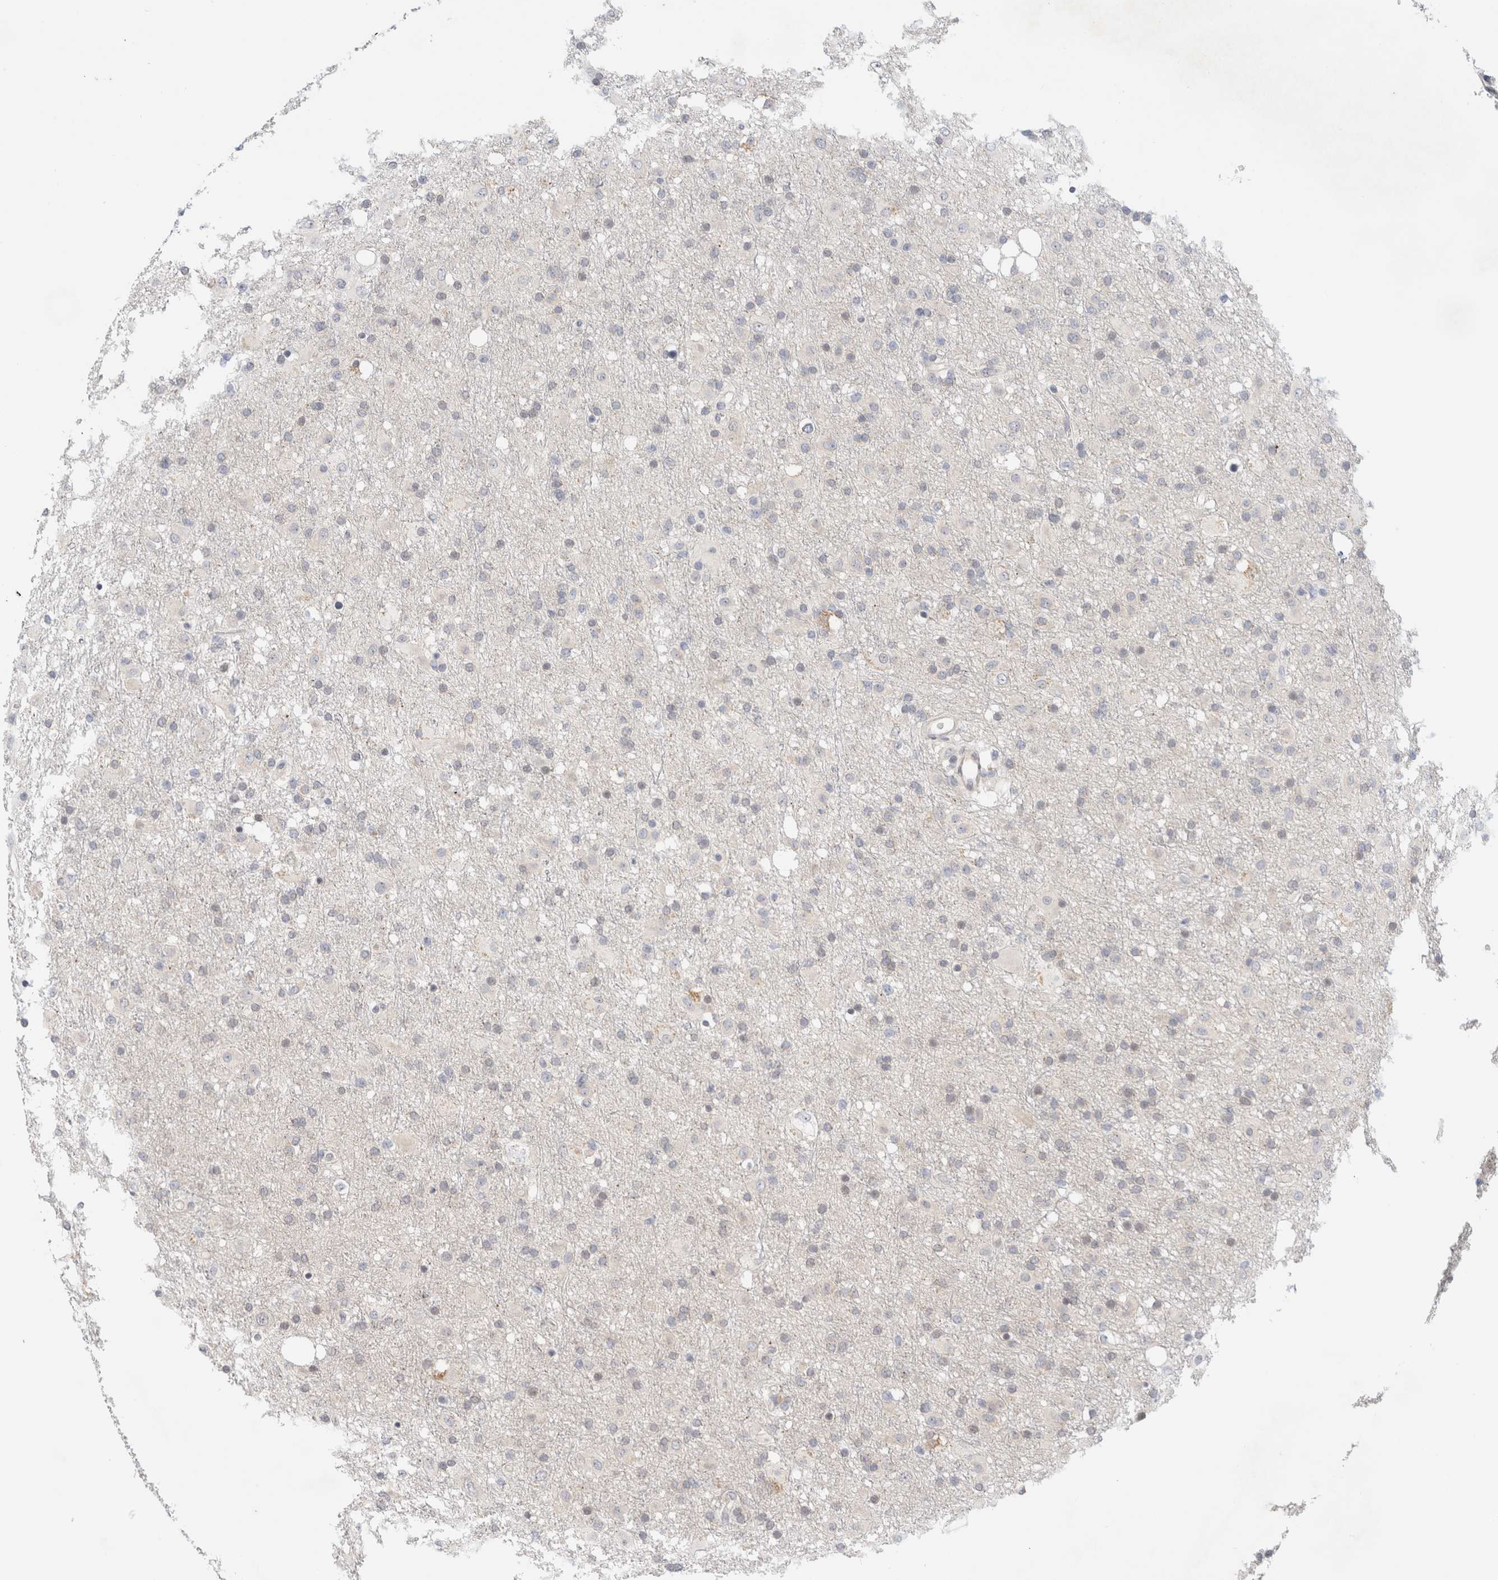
{"staining": {"intensity": "negative", "quantity": "none", "location": "none"}, "tissue": "glioma", "cell_type": "Tumor cells", "image_type": "cancer", "snomed": [{"axis": "morphology", "description": "Glioma, malignant, Low grade"}, {"axis": "topography", "description": "Brain"}], "caption": "Tumor cells show no significant protein staining in malignant glioma (low-grade). (DAB immunohistochemistry, high magnification).", "gene": "SPRTN", "patient": {"sex": "male", "age": 65}}